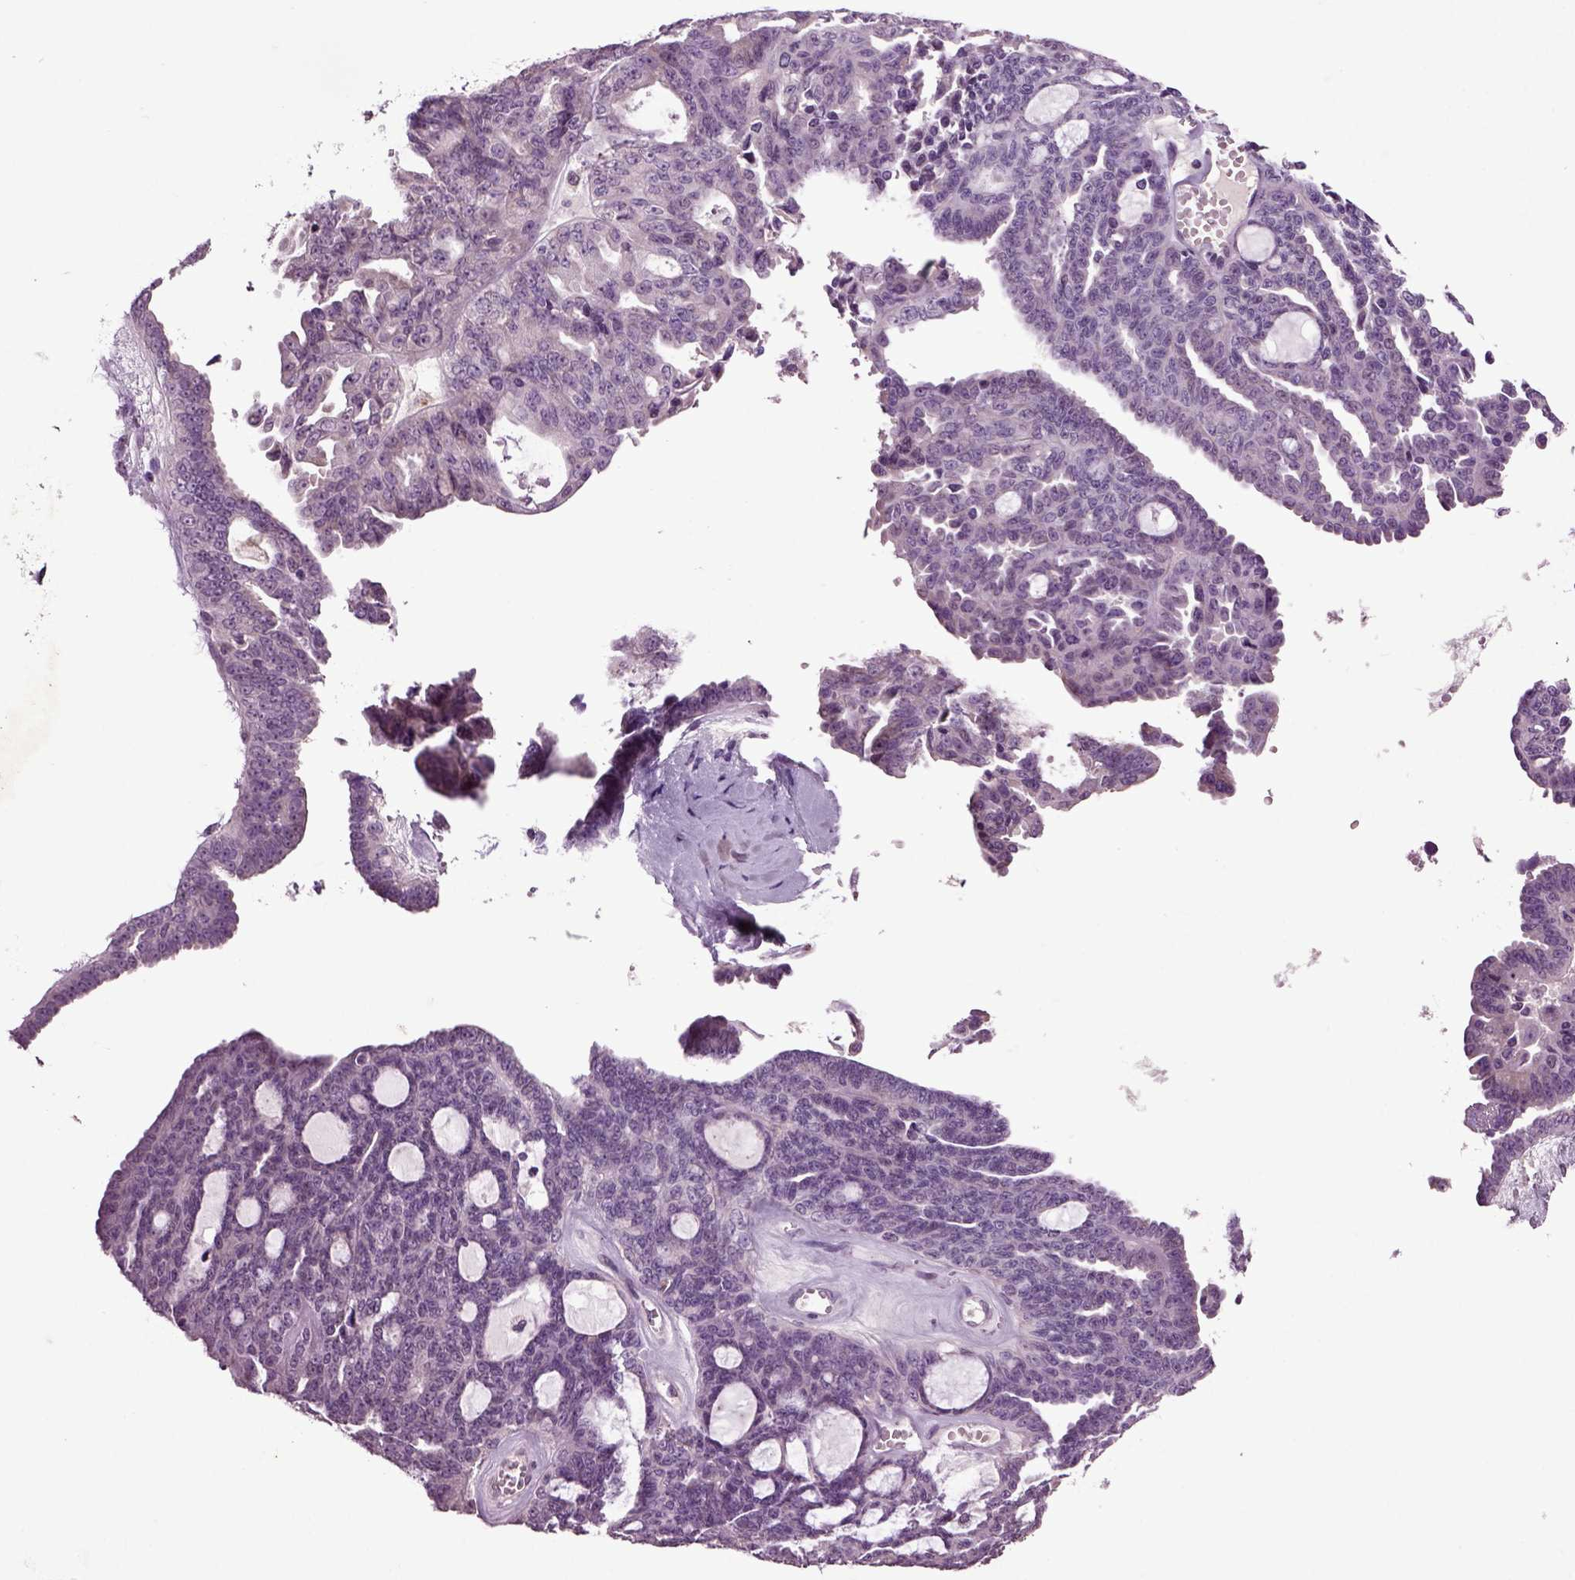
{"staining": {"intensity": "negative", "quantity": "none", "location": "none"}, "tissue": "ovarian cancer", "cell_type": "Tumor cells", "image_type": "cancer", "snomed": [{"axis": "morphology", "description": "Cystadenocarcinoma, serous, NOS"}, {"axis": "topography", "description": "Ovary"}], "caption": "This is an IHC histopathology image of human ovarian cancer (serous cystadenocarcinoma). There is no positivity in tumor cells.", "gene": "CRHR1", "patient": {"sex": "female", "age": 71}}